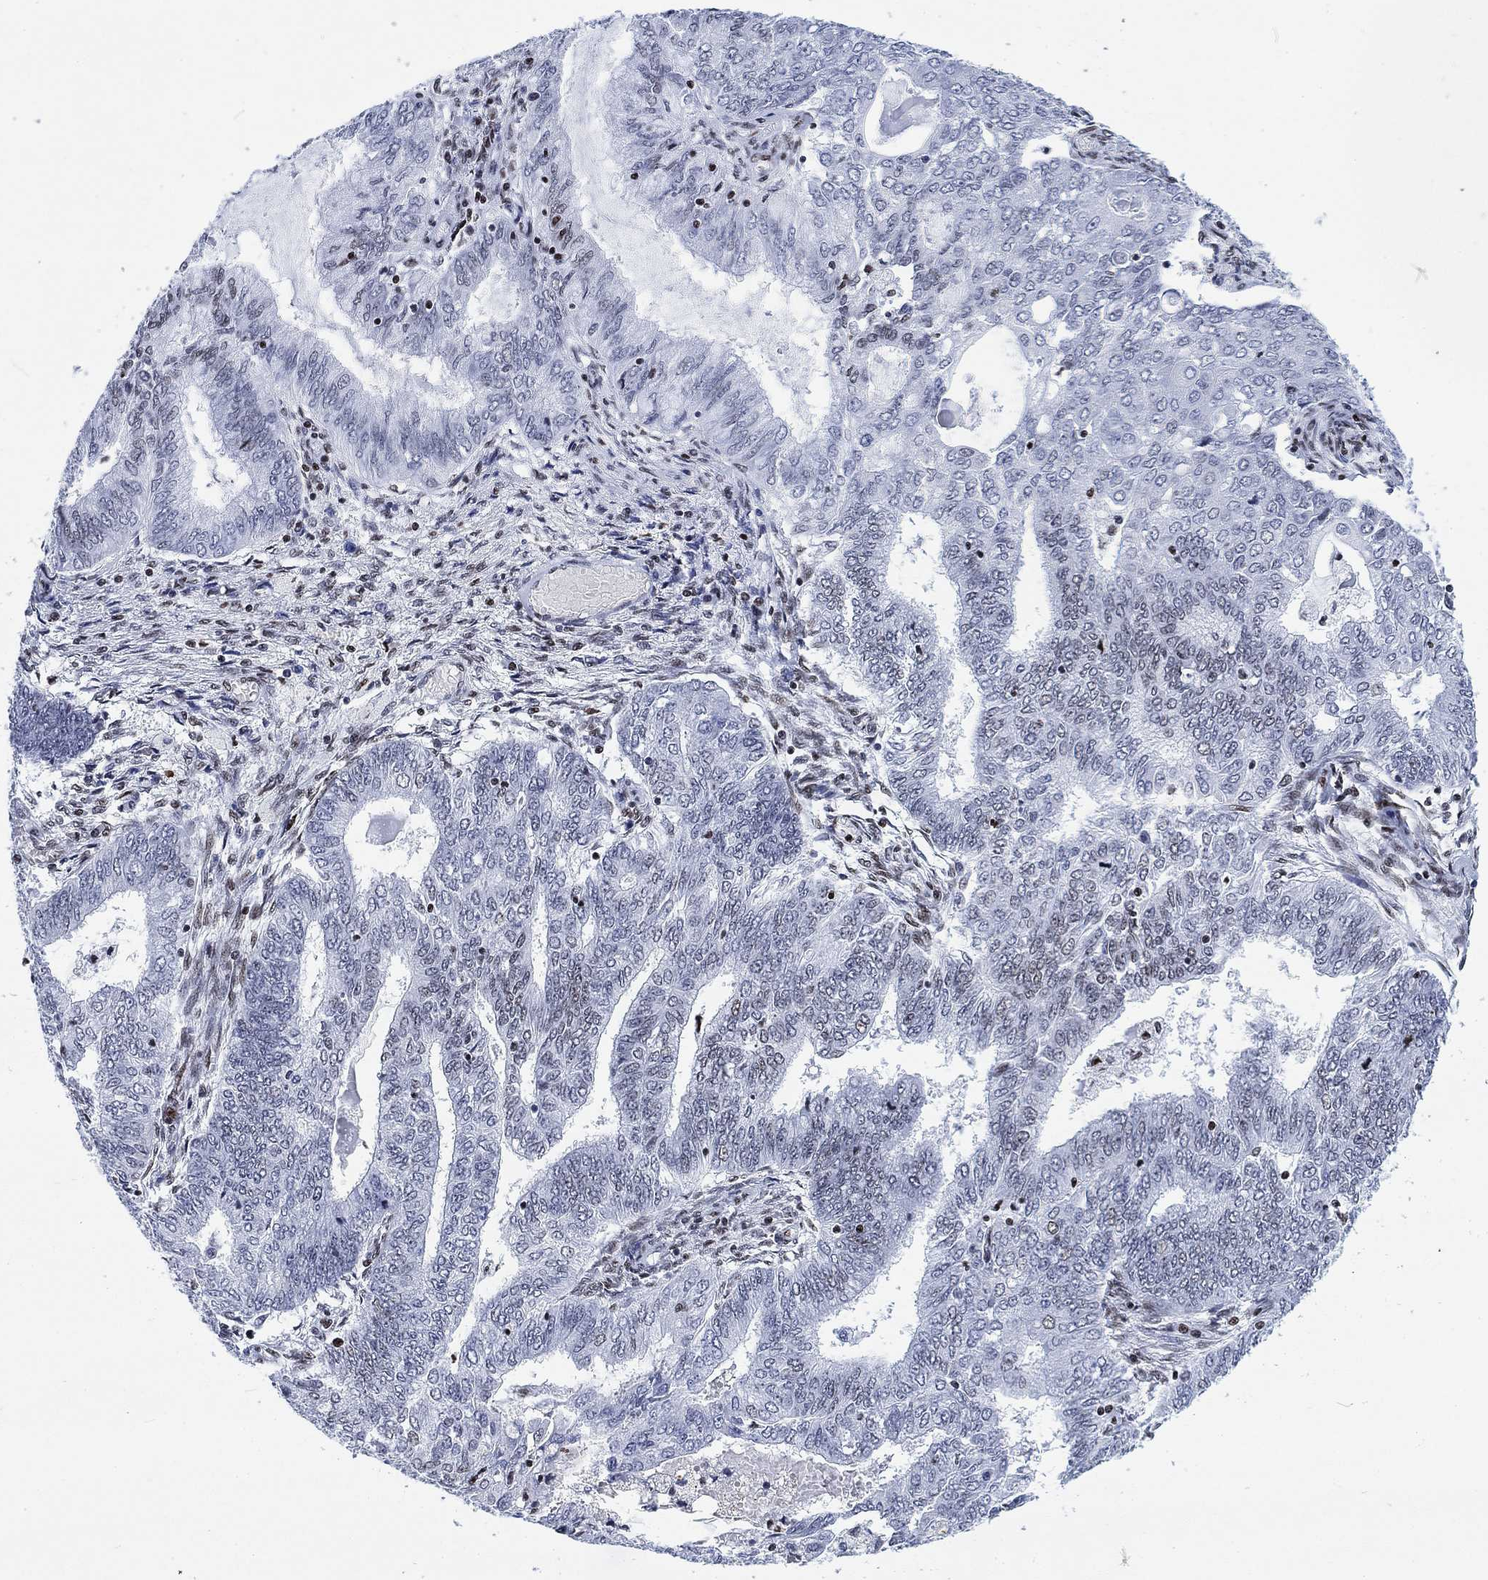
{"staining": {"intensity": "negative", "quantity": "none", "location": "none"}, "tissue": "endometrial cancer", "cell_type": "Tumor cells", "image_type": "cancer", "snomed": [{"axis": "morphology", "description": "Adenocarcinoma, NOS"}, {"axis": "topography", "description": "Endometrium"}], "caption": "Immunohistochemical staining of human adenocarcinoma (endometrial) shows no significant expression in tumor cells.", "gene": "H1-10", "patient": {"sex": "female", "age": 62}}